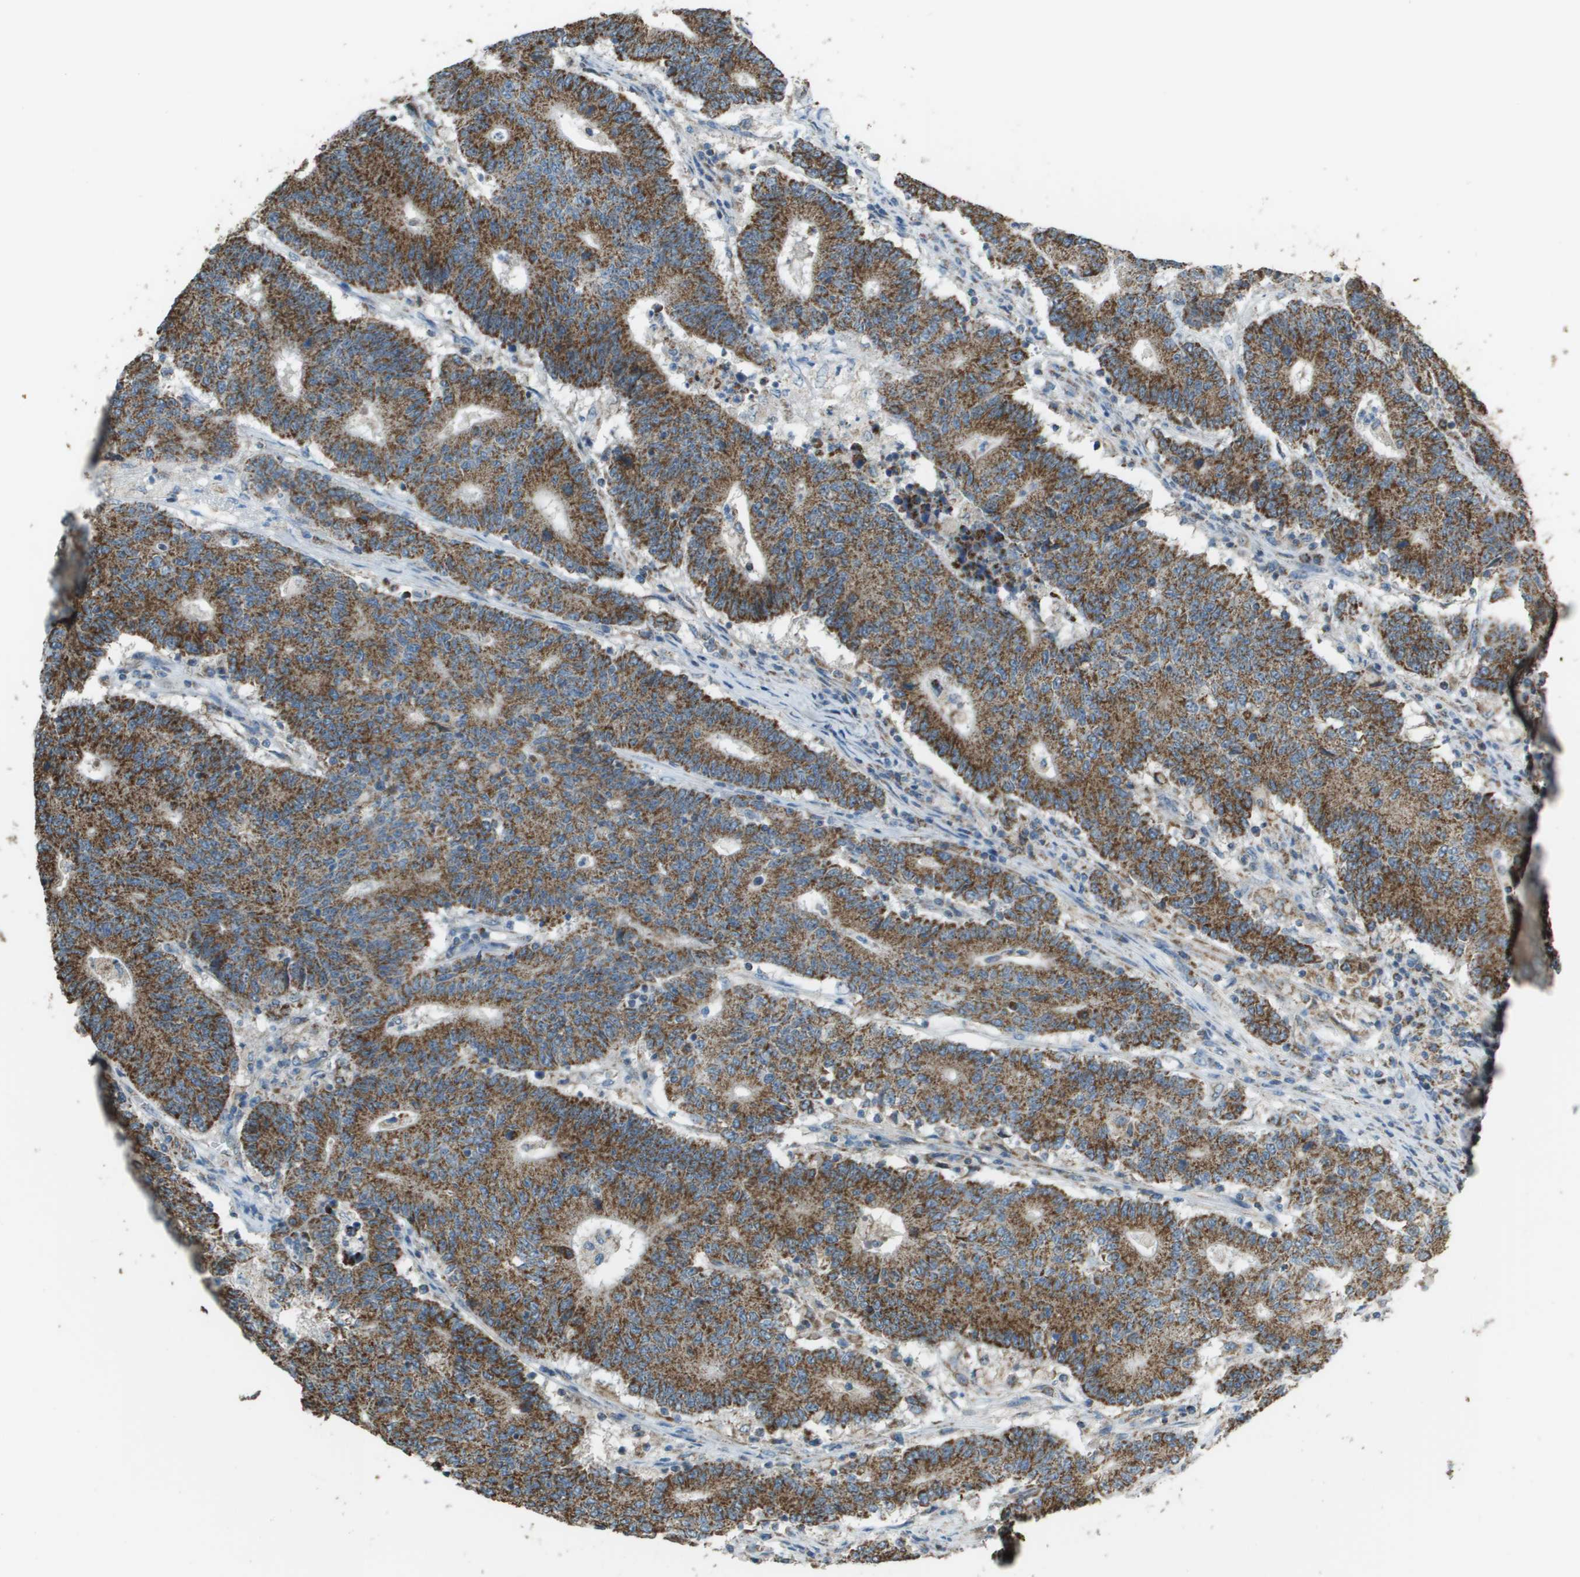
{"staining": {"intensity": "strong", "quantity": ">75%", "location": "cytoplasmic/membranous"}, "tissue": "colorectal cancer", "cell_type": "Tumor cells", "image_type": "cancer", "snomed": [{"axis": "morphology", "description": "Normal tissue, NOS"}, {"axis": "morphology", "description": "Adenocarcinoma, NOS"}, {"axis": "topography", "description": "Colon"}], "caption": "Protein expression analysis of colorectal adenocarcinoma exhibits strong cytoplasmic/membranous positivity in about >75% of tumor cells.", "gene": "FH", "patient": {"sex": "female", "age": 75}}